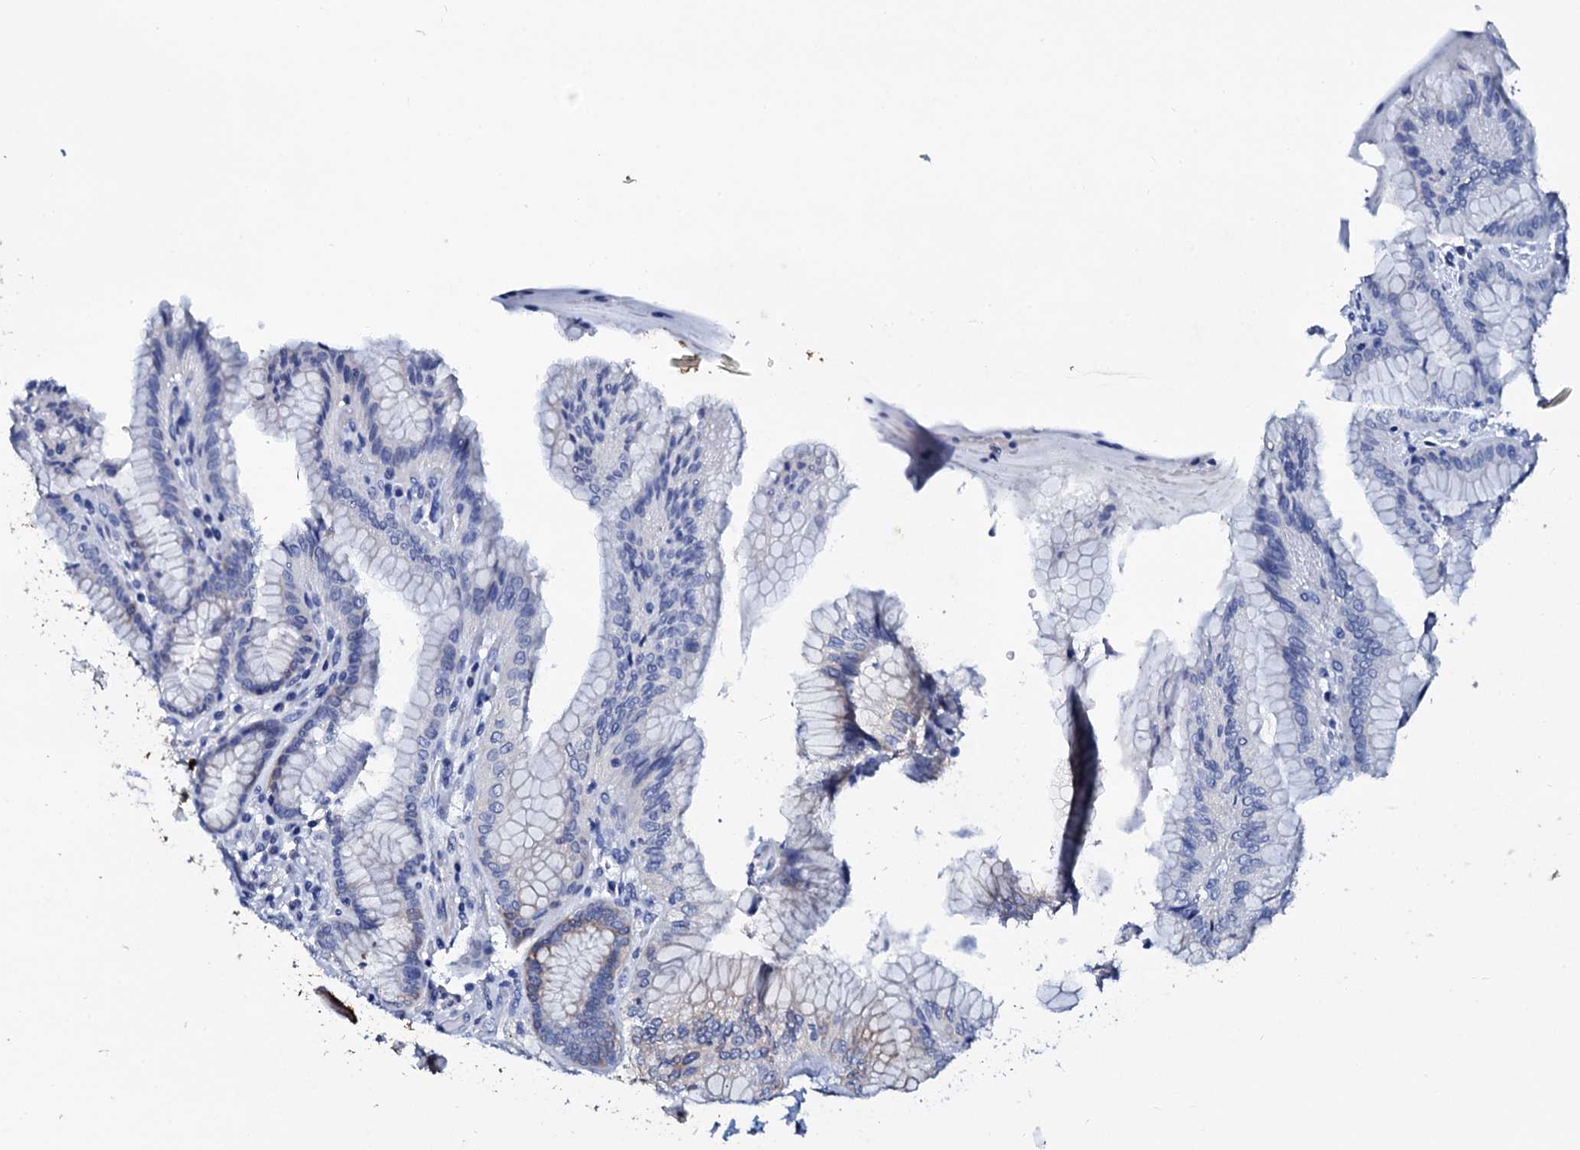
{"staining": {"intensity": "weak", "quantity": "<25%", "location": "cytoplasmic/membranous"}, "tissue": "stomach", "cell_type": "Glandular cells", "image_type": "normal", "snomed": [{"axis": "morphology", "description": "Normal tissue, NOS"}, {"axis": "topography", "description": "Stomach, upper"}, {"axis": "topography", "description": "Stomach, lower"}], "caption": "Glandular cells are negative for protein expression in normal human stomach. (Immunohistochemistry (ihc), brightfield microscopy, high magnification).", "gene": "GLB1L3", "patient": {"sex": "female", "age": 76}}